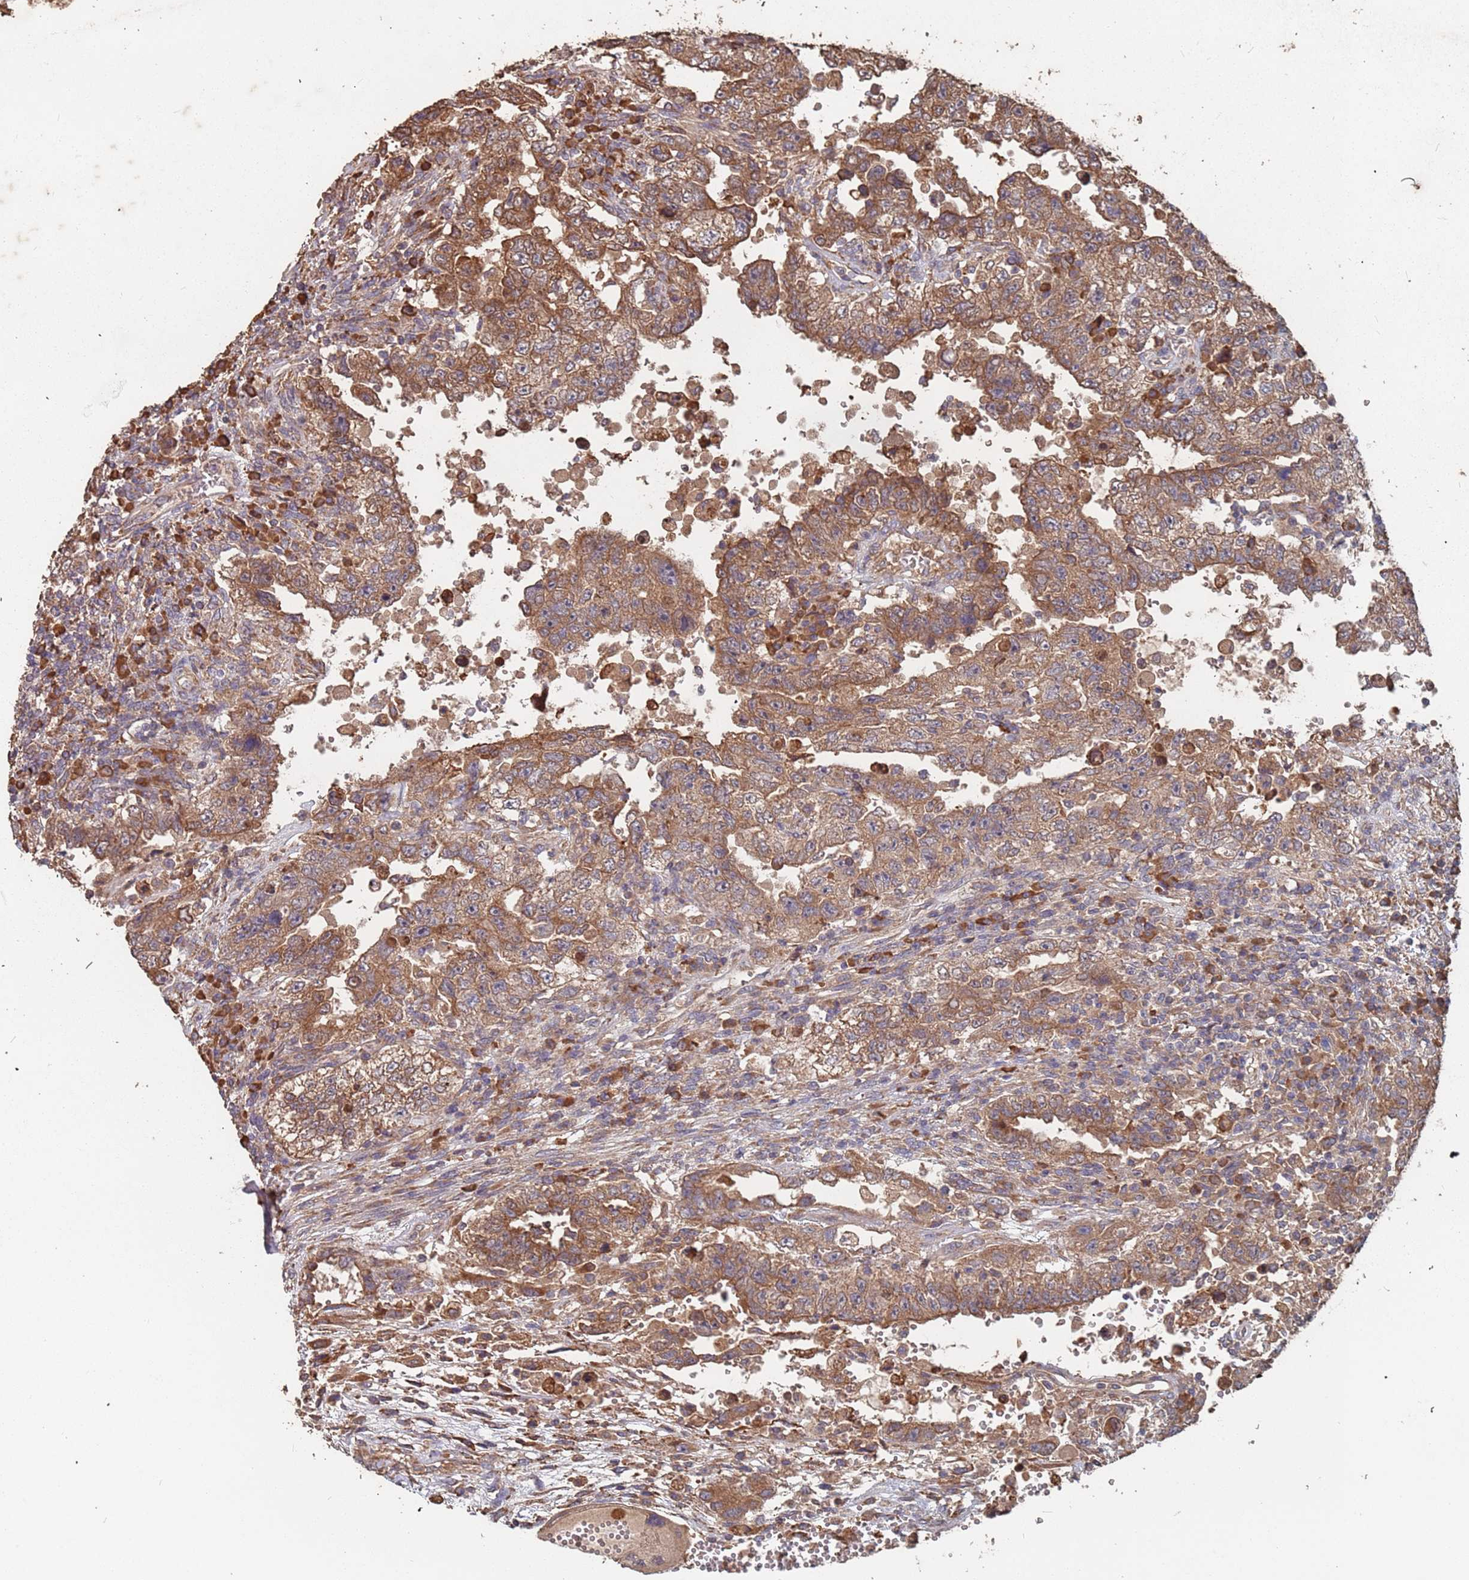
{"staining": {"intensity": "moderate", "quantity": ">75%", "location": "cytoplasmic/membranous"}, "tissue": "testis cancer", "cell_type": "Tumor cells", "image_type": "cancer", "snomed": [{"axis": "morphology", "description": "Carcinoma, Embryonal, NOS"}, {"axis": "topography", "description": "Testis"}], "caption": "Protein expression analysis of human testis cancer reveals moderate cytoplasmic/membranous positivity in about >75% of tumor cells.", "gene": "ATG5", "patient": {"sex": "male", "age": 26}}